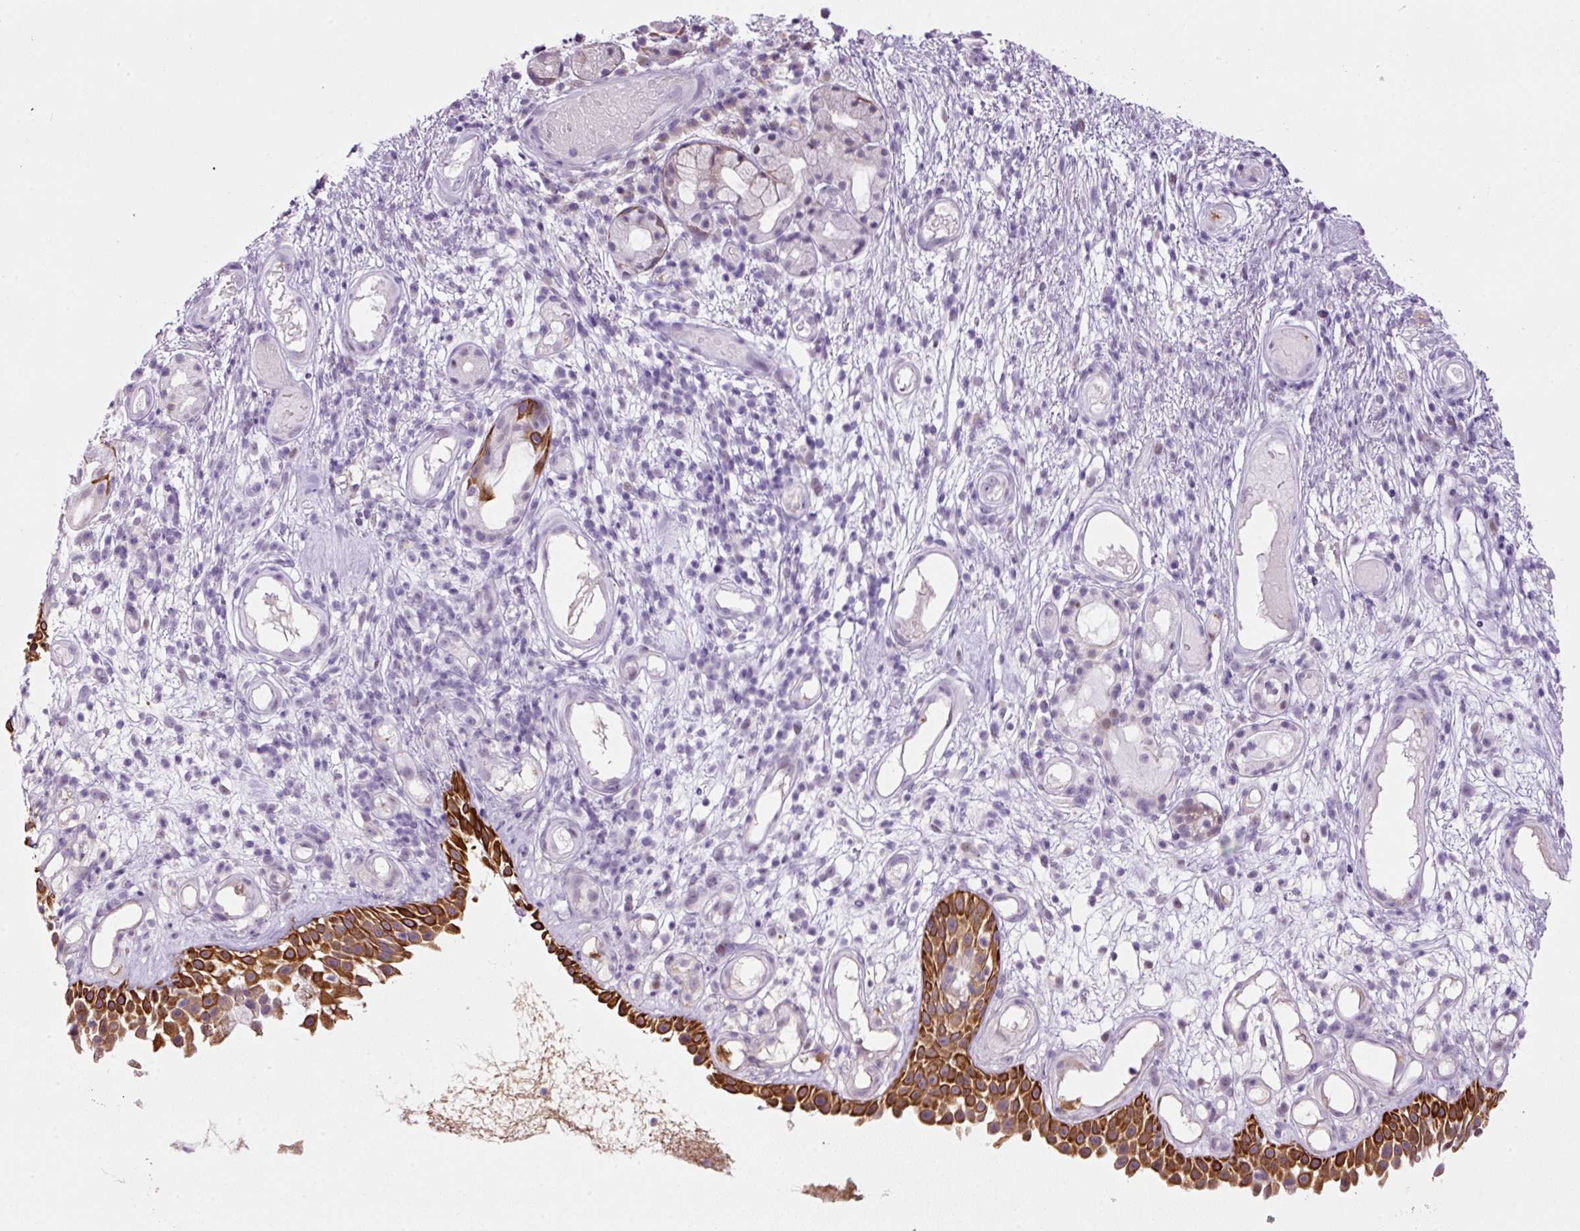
{"staining": {"intensity": "strong", "quantity": ">75%", "location": "cytoplasmic/membranous"}, "tissue": "nasopharynx", "cell_type": "Respiratory epithelial cells", "image_type": "normal", "snomed": [{"axis": "morphology", "description": "Normal tissue, NOS"}, {"axis": "morphology", "description": "Inflammation, NOS"}, {"axis": "topography", "description": "Nasopharynx"}], "caption": "Strong cytoplasmic/membranous expression is identified in approximately >75% of respiratory epithelial cells in normal nasopharynx. The protein is stained brown, and the nuclei are stained in blue (DAB (3,3'-diaminobenzidine) IHC with brightfield microscopy, high magnification).", "gene": "SRC", "patient": {"sex": "male", "age": 54}}